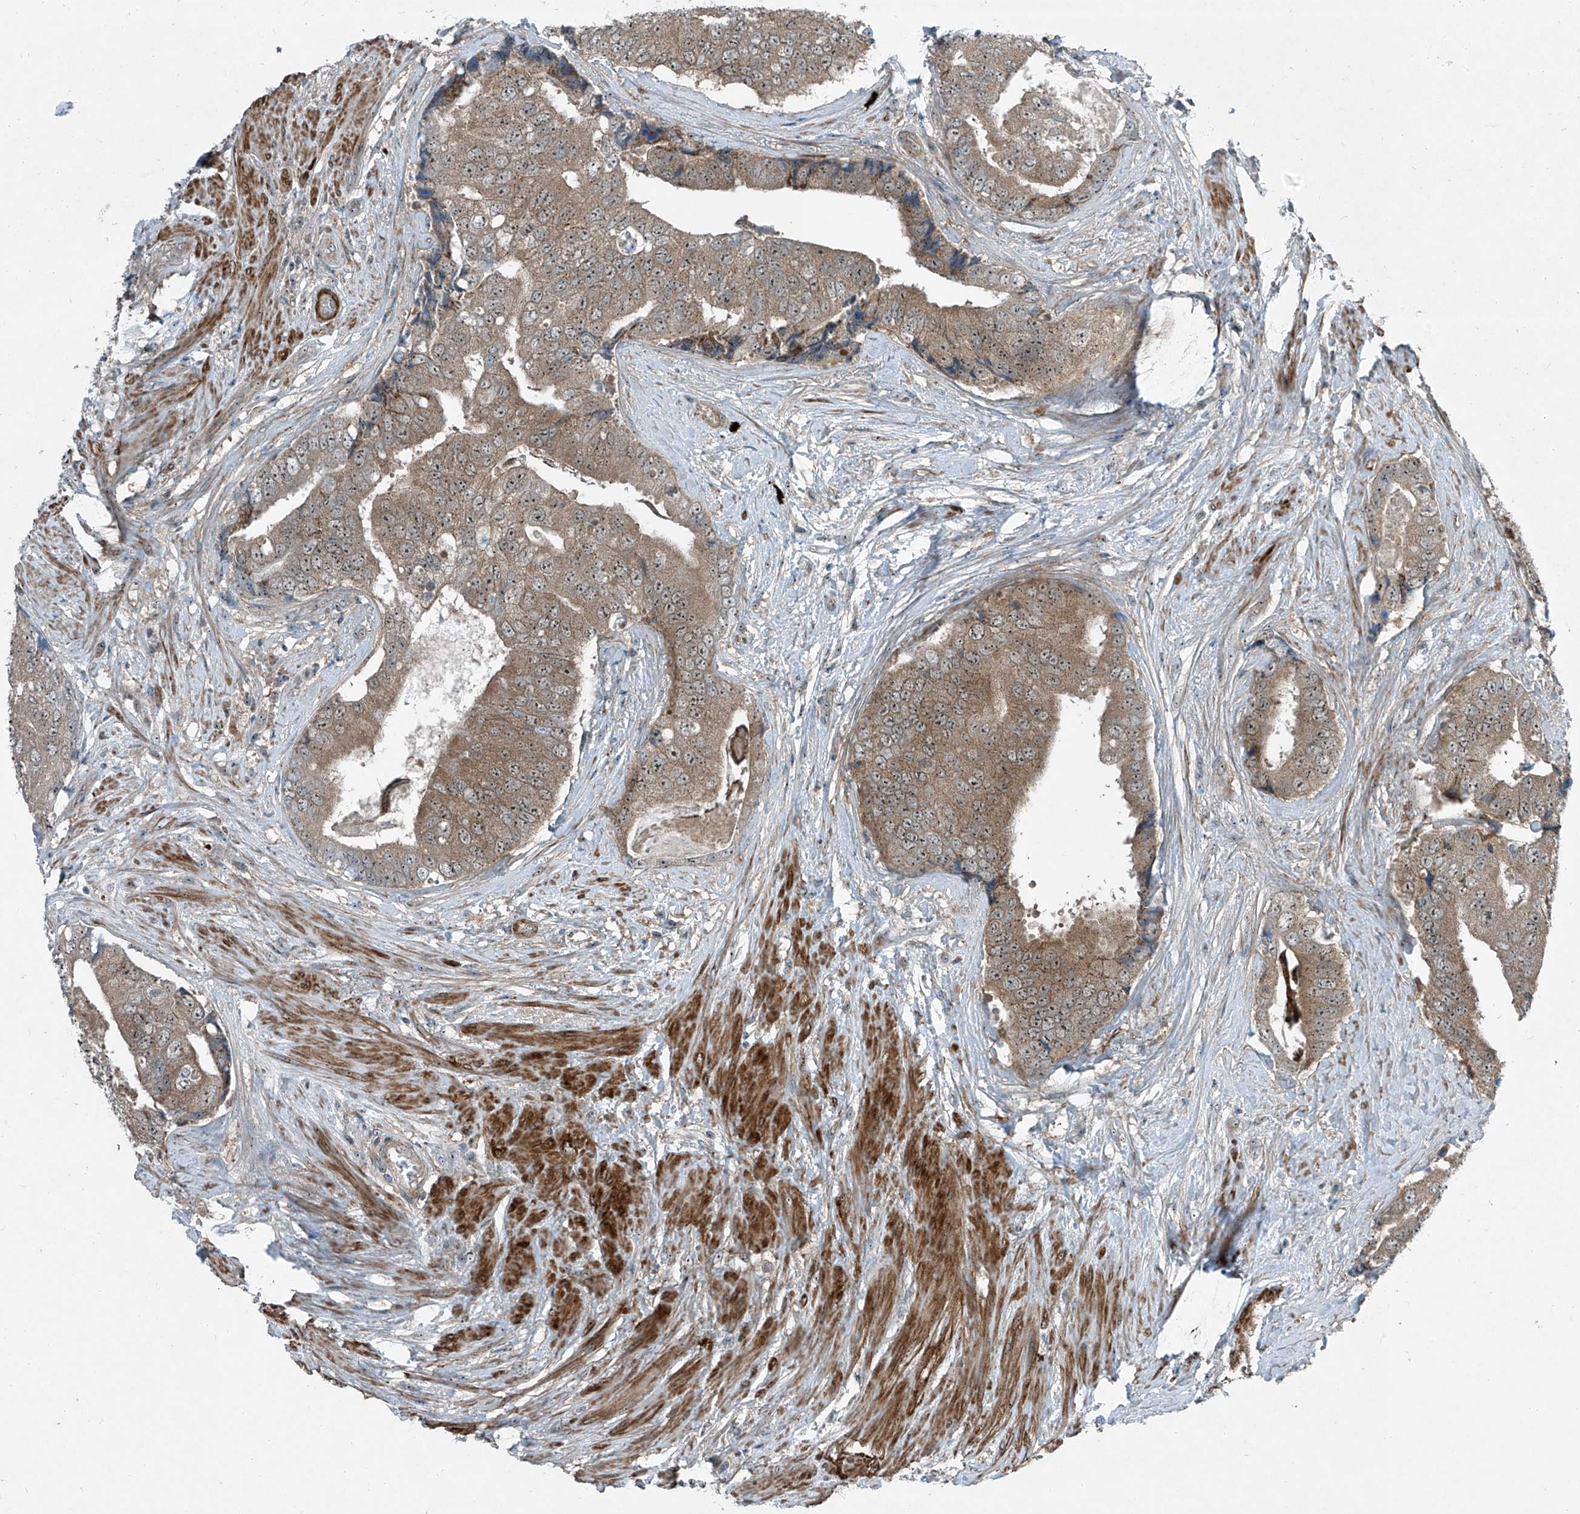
{"staining": {"intensity": "weak", "quantity": ">75%", "location": "cytoplasmic/membranous,nuclear"}, "tissue": "prostate cancer", "cell_type": "Tumor cells", "image_type": "cancer", "snomed": [{"axis": "morphology", "description": "Adenocarcinoma, High grade"}, {"axis": "topography", "description": "Prostate"}], "caption": "A low amount of weak cytoplasmic/membranous and nuclear expression is identified in about >75% of tumor cells in adenocarcinoma (high-grade) (prostate) tissue.", "gene": "PPCS", "patient": {"sex": "male", "age": 70}}